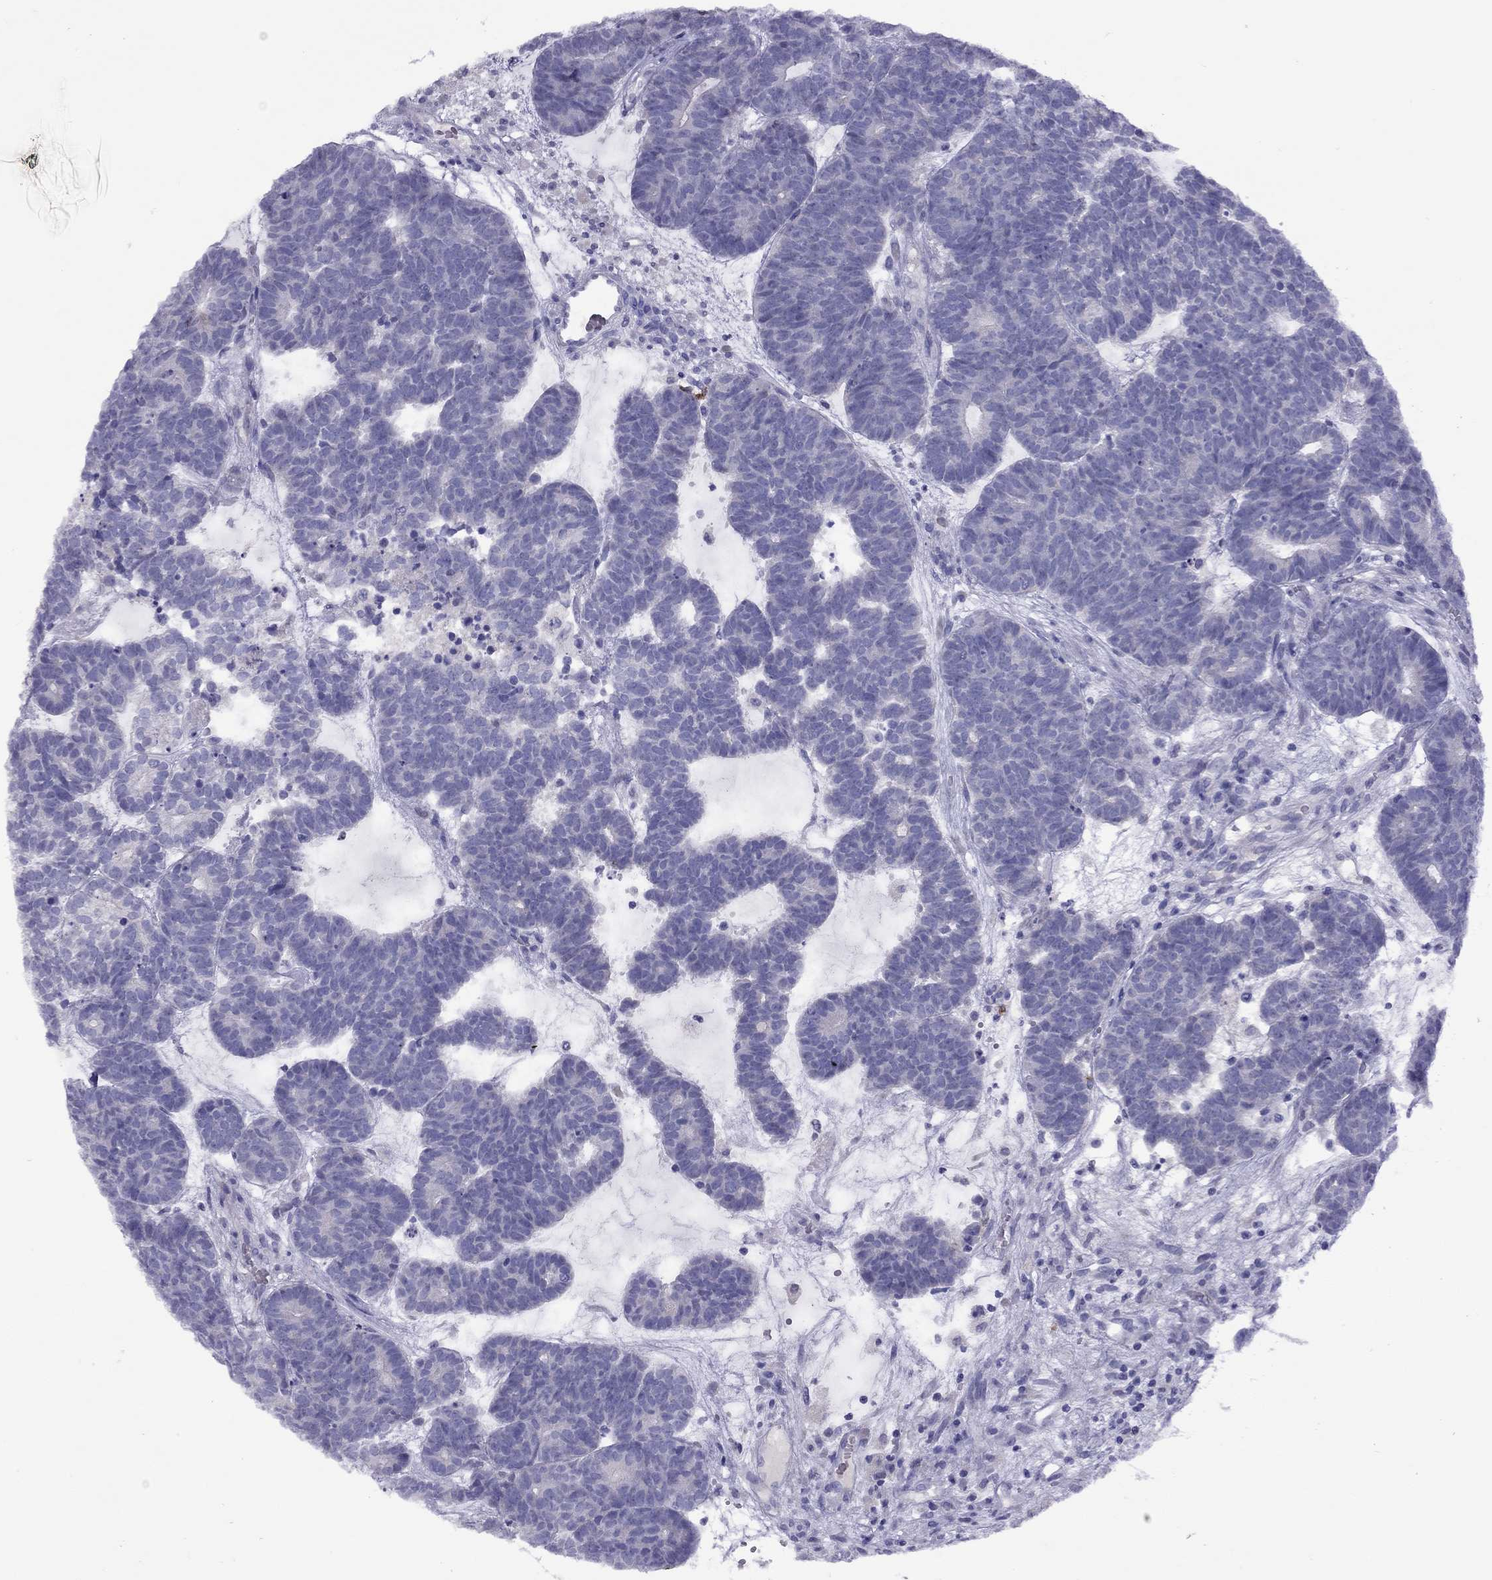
{"staining": {"intensity": "negative", "quantity": "none", "location": "none"}, "tissue": "head and neck cancer", "cell_type": "Tumor cells", "image_type": "cancer", "snomed": [{"axis": "morphology", "description": "Adenocarcinoma, NOS"}, {"axis": "topography", "description": "Head-Neck"}], "caption": "Immunohistochemistry micrograph of neoplastic tissue: human head and neck cancer stained with DAB exhibits no significant protein expression in tumor cells.", "gene": "CPNE4", "patient": {"sex": "female", "age": 81}}